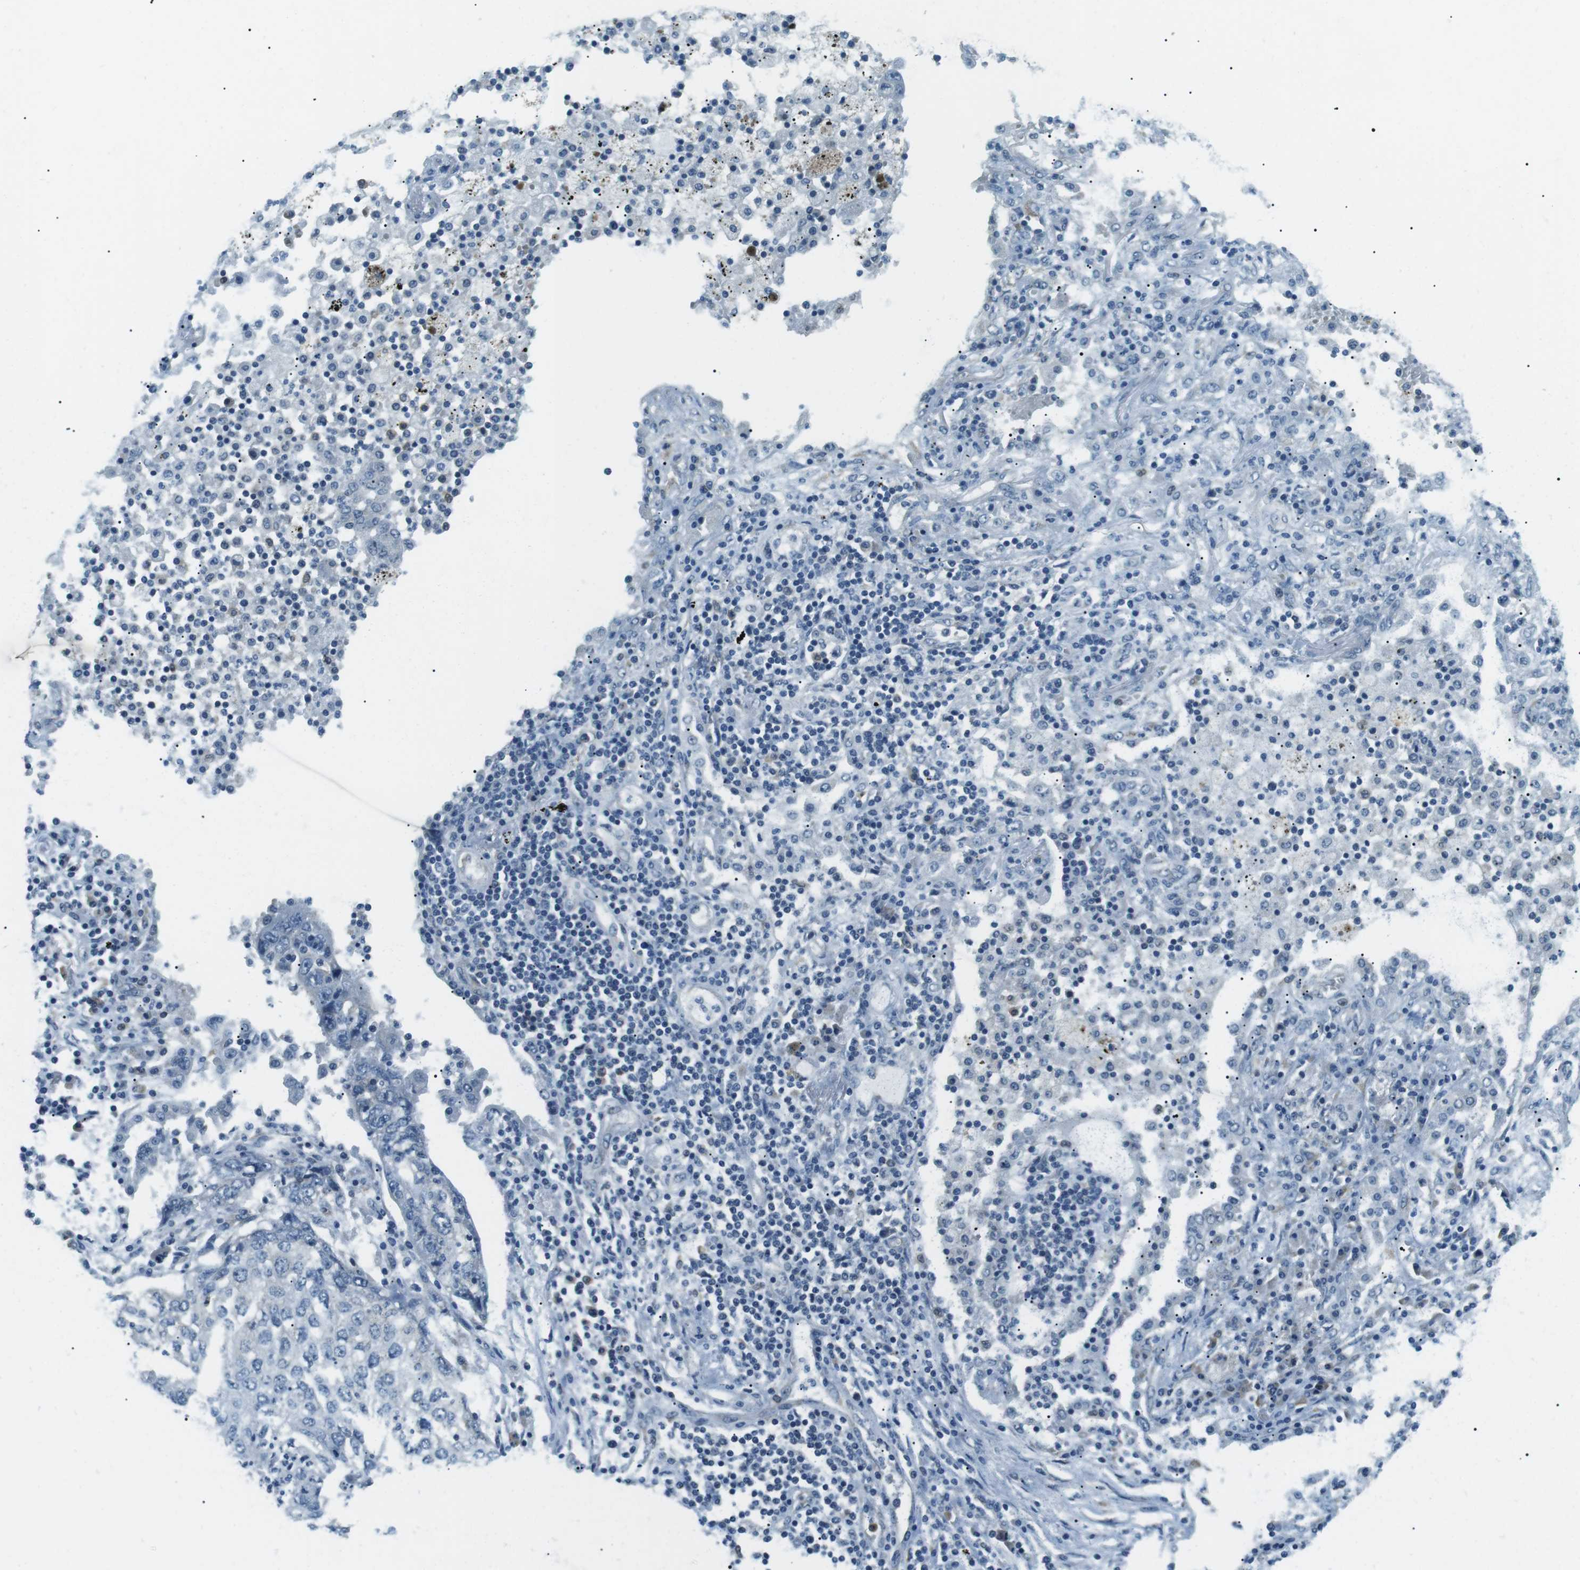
{"staining": {"intensity": "negative", "quantity": "none", "location": "none"}, "tissue": "lung cancer", "cell_type": "Tumor cells", "image_type": "cancer", "snomed": [{"axis": "morphology", "description": "Squamous cell carcinoma, NOS"}, {"axis": "topography", "description": "Lung"}], "caption": "The image exhibits no staining of tumor cells in squamous cell carcinoma (lung).", "gene": "SERPINB2", "patient": {"sex": "female", "age": 63}}